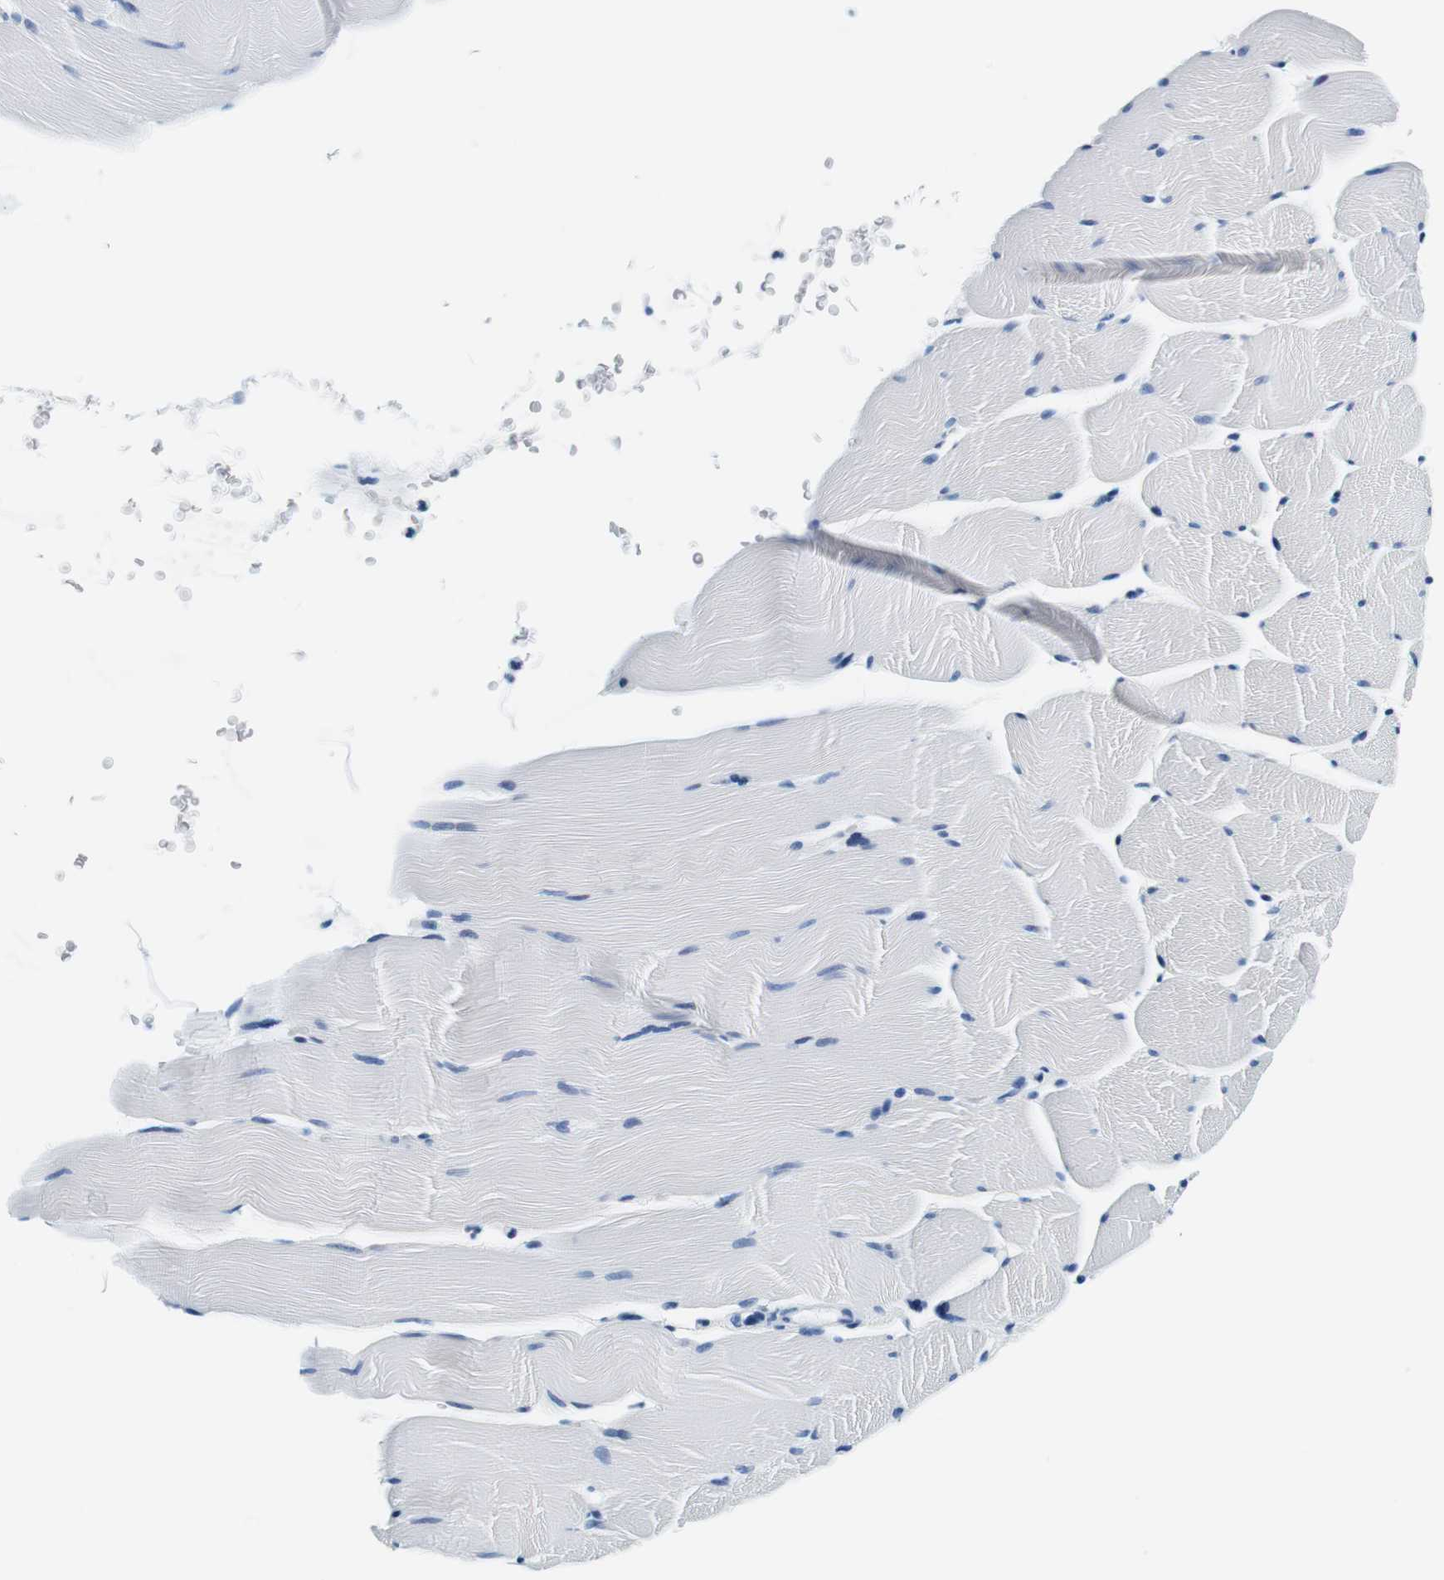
{"staining": {"intensity": "negative", "quantity": "none", "location": "none"}, "tissue": "skeletal muscle", "cell_type": "Myocytes", "image_type": "normal", "snomed": [{"axis": "morphology", "description": "Normal tissue, NOS"}, {"axis": "topography", "description": "Skeletal muscle"}], "caption": "High power microscopy image of an IHC micrograph of unremarkable skeletal muscle, revealing no significant positivity in myocytes.", "gene": "ELANE", "patient": {"sex": "male", "age": 62}}